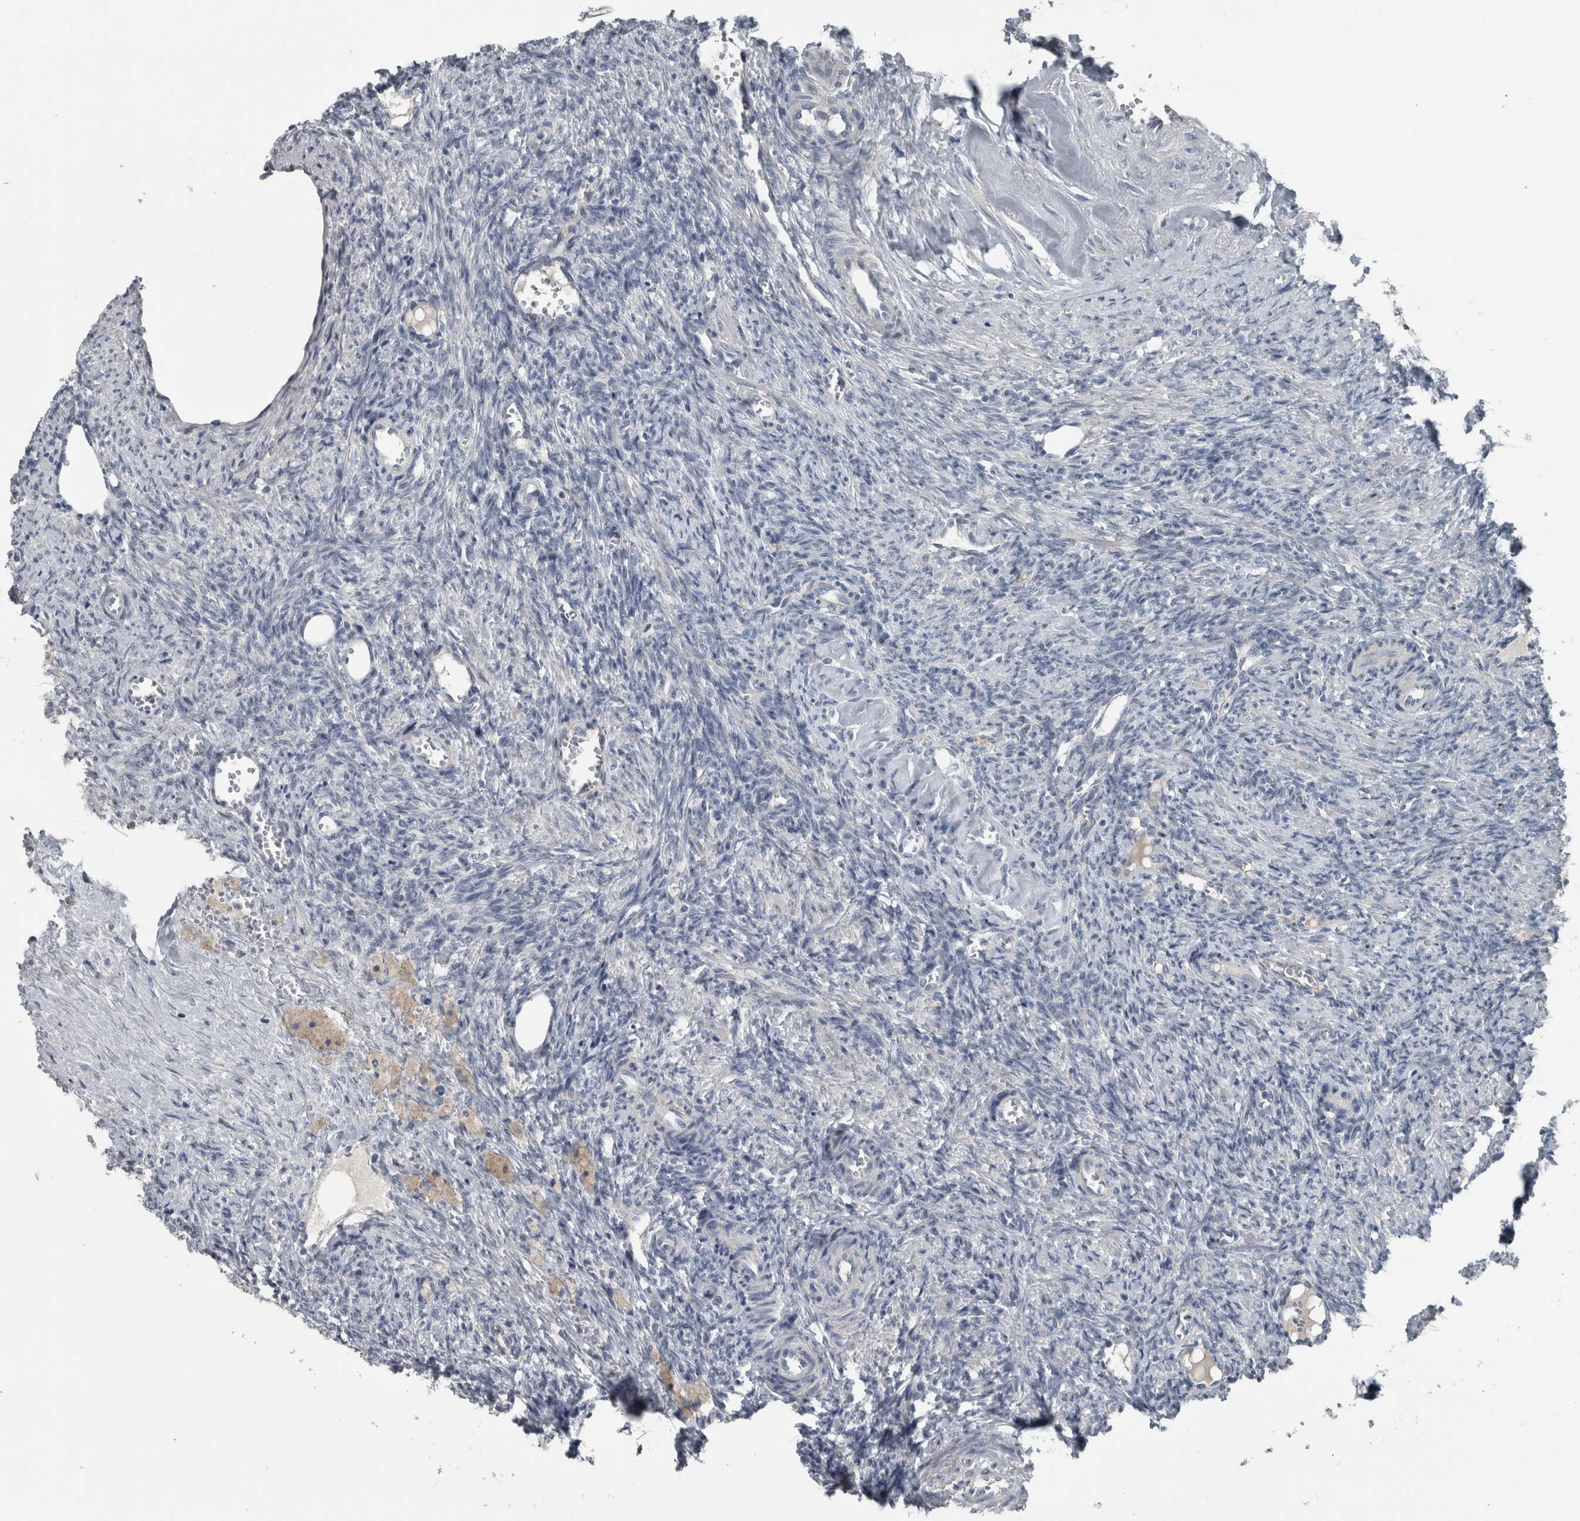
{"staining": {"intensity": "moderate", "quantity": ">75%", "location": "cytoplasmic/membranous"}, "tissue": "ovary", "cell_type": "Follicle cells", "image_type": "normal", "snomed": [{"axis": "morphology", "description": "Normal tissue, NOS"}, {"axis": "topography", "description": "Ovary"}], "caption": "Immunohistochemistry (DAB (3,3'-diaminobenzidine)) staining of normal ovary shows moderate cytoplasmic/membranous protein staining in about >75% of follicle cells.", "gene": "KRT20", "patient": {"sex": "female", "age": 41}}